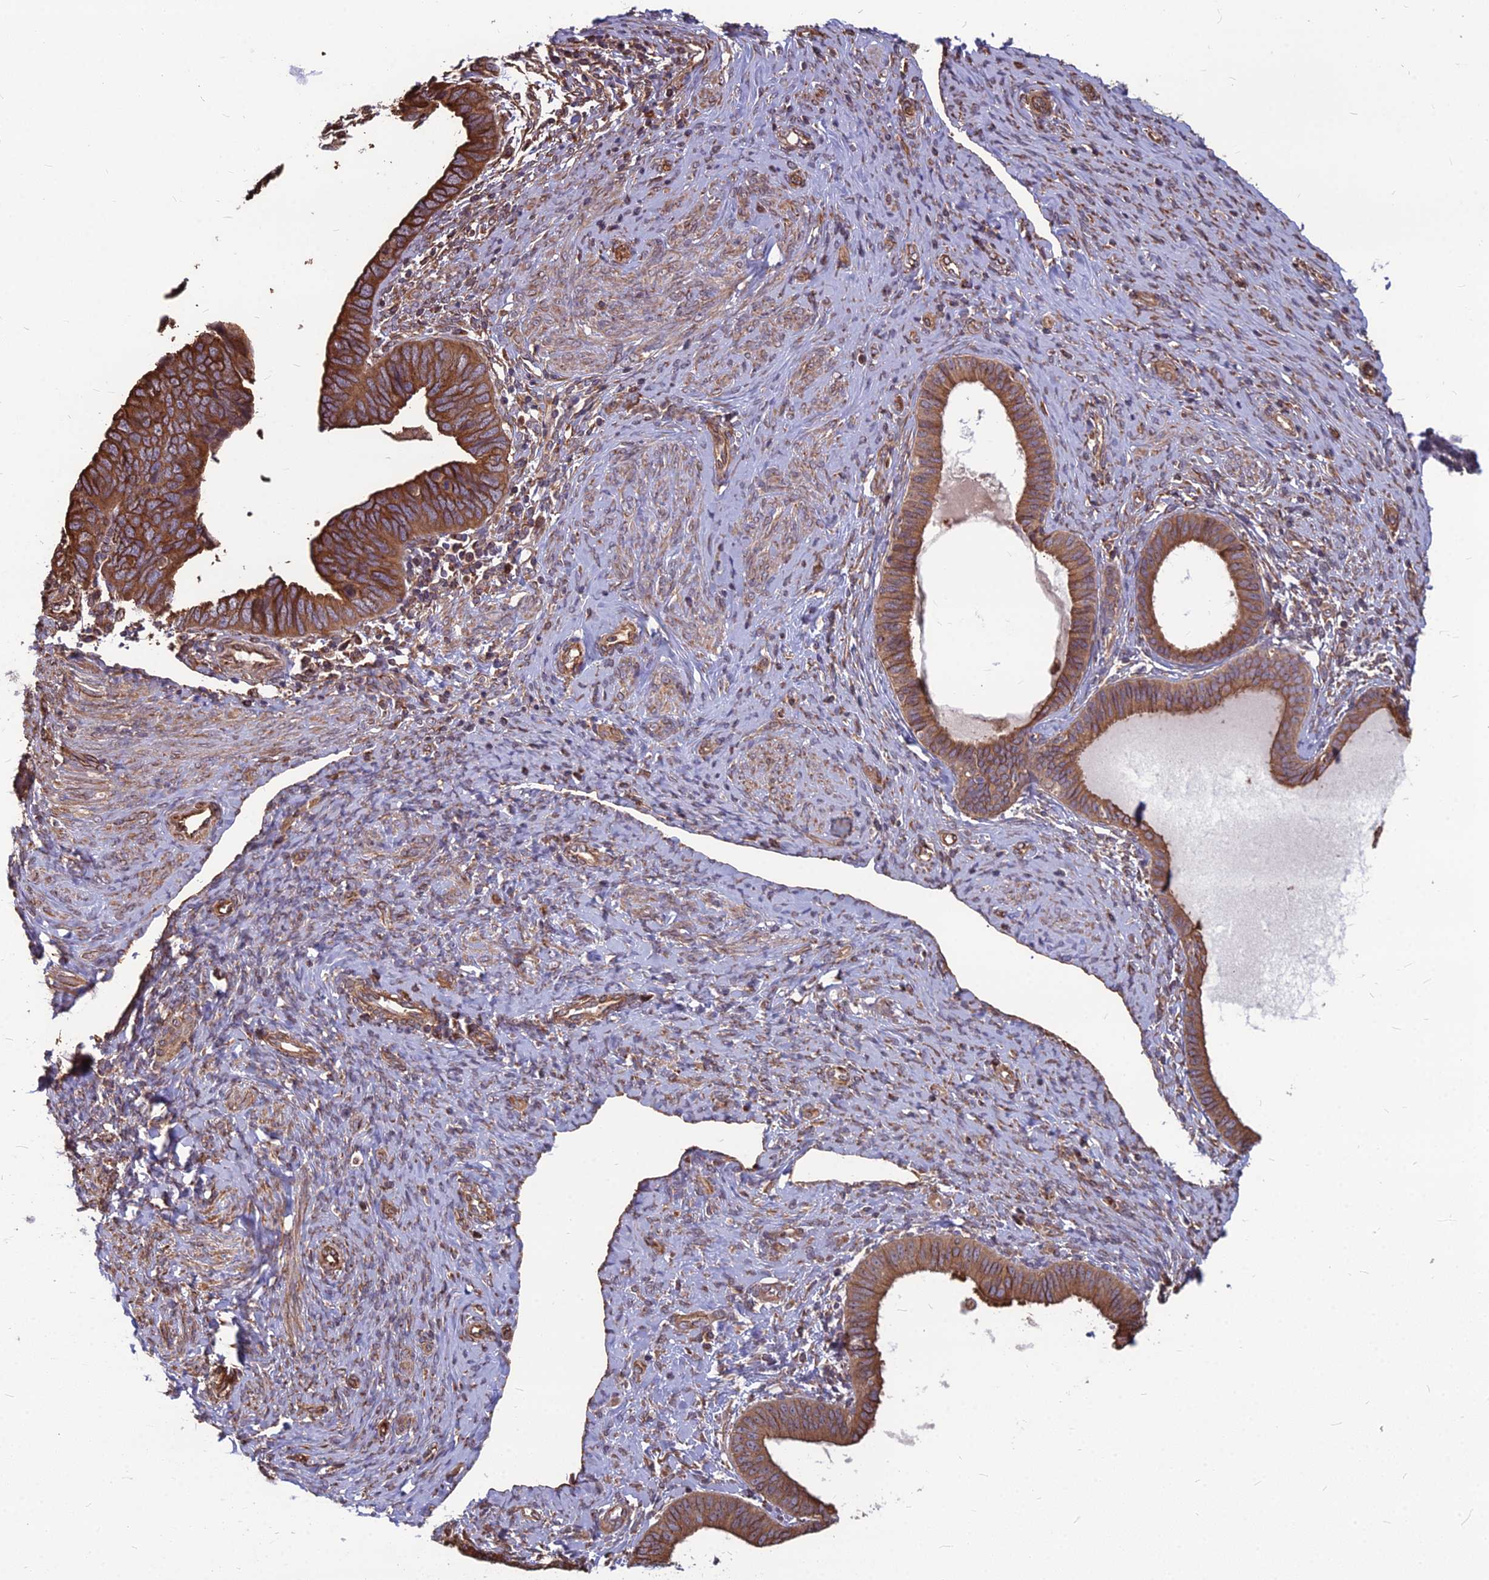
{"staining": {"intensity": "strong", "quantity": ">75%", "location": "cytoplasmic/membranous"}, "tissue": "endometrial cancer", "cell_type": "Tumor cells", "image_type": "cancer", "snomed": [{"axis": "morphology", "description": "Adenocarcinoma, NOS"}, {"axis": "topography", "description": "Endometrium"}], "caption": "A high amount of strong cytoplasmic/membranous staining is present in about >75% of tumor cells in endometrial adenocarcinoma tissue. Immunohistochemistry stains the protein in brown and the nuclei are stained blue.", "gene": "LSM6", "patient": {"sex": "female", "age": 79}}